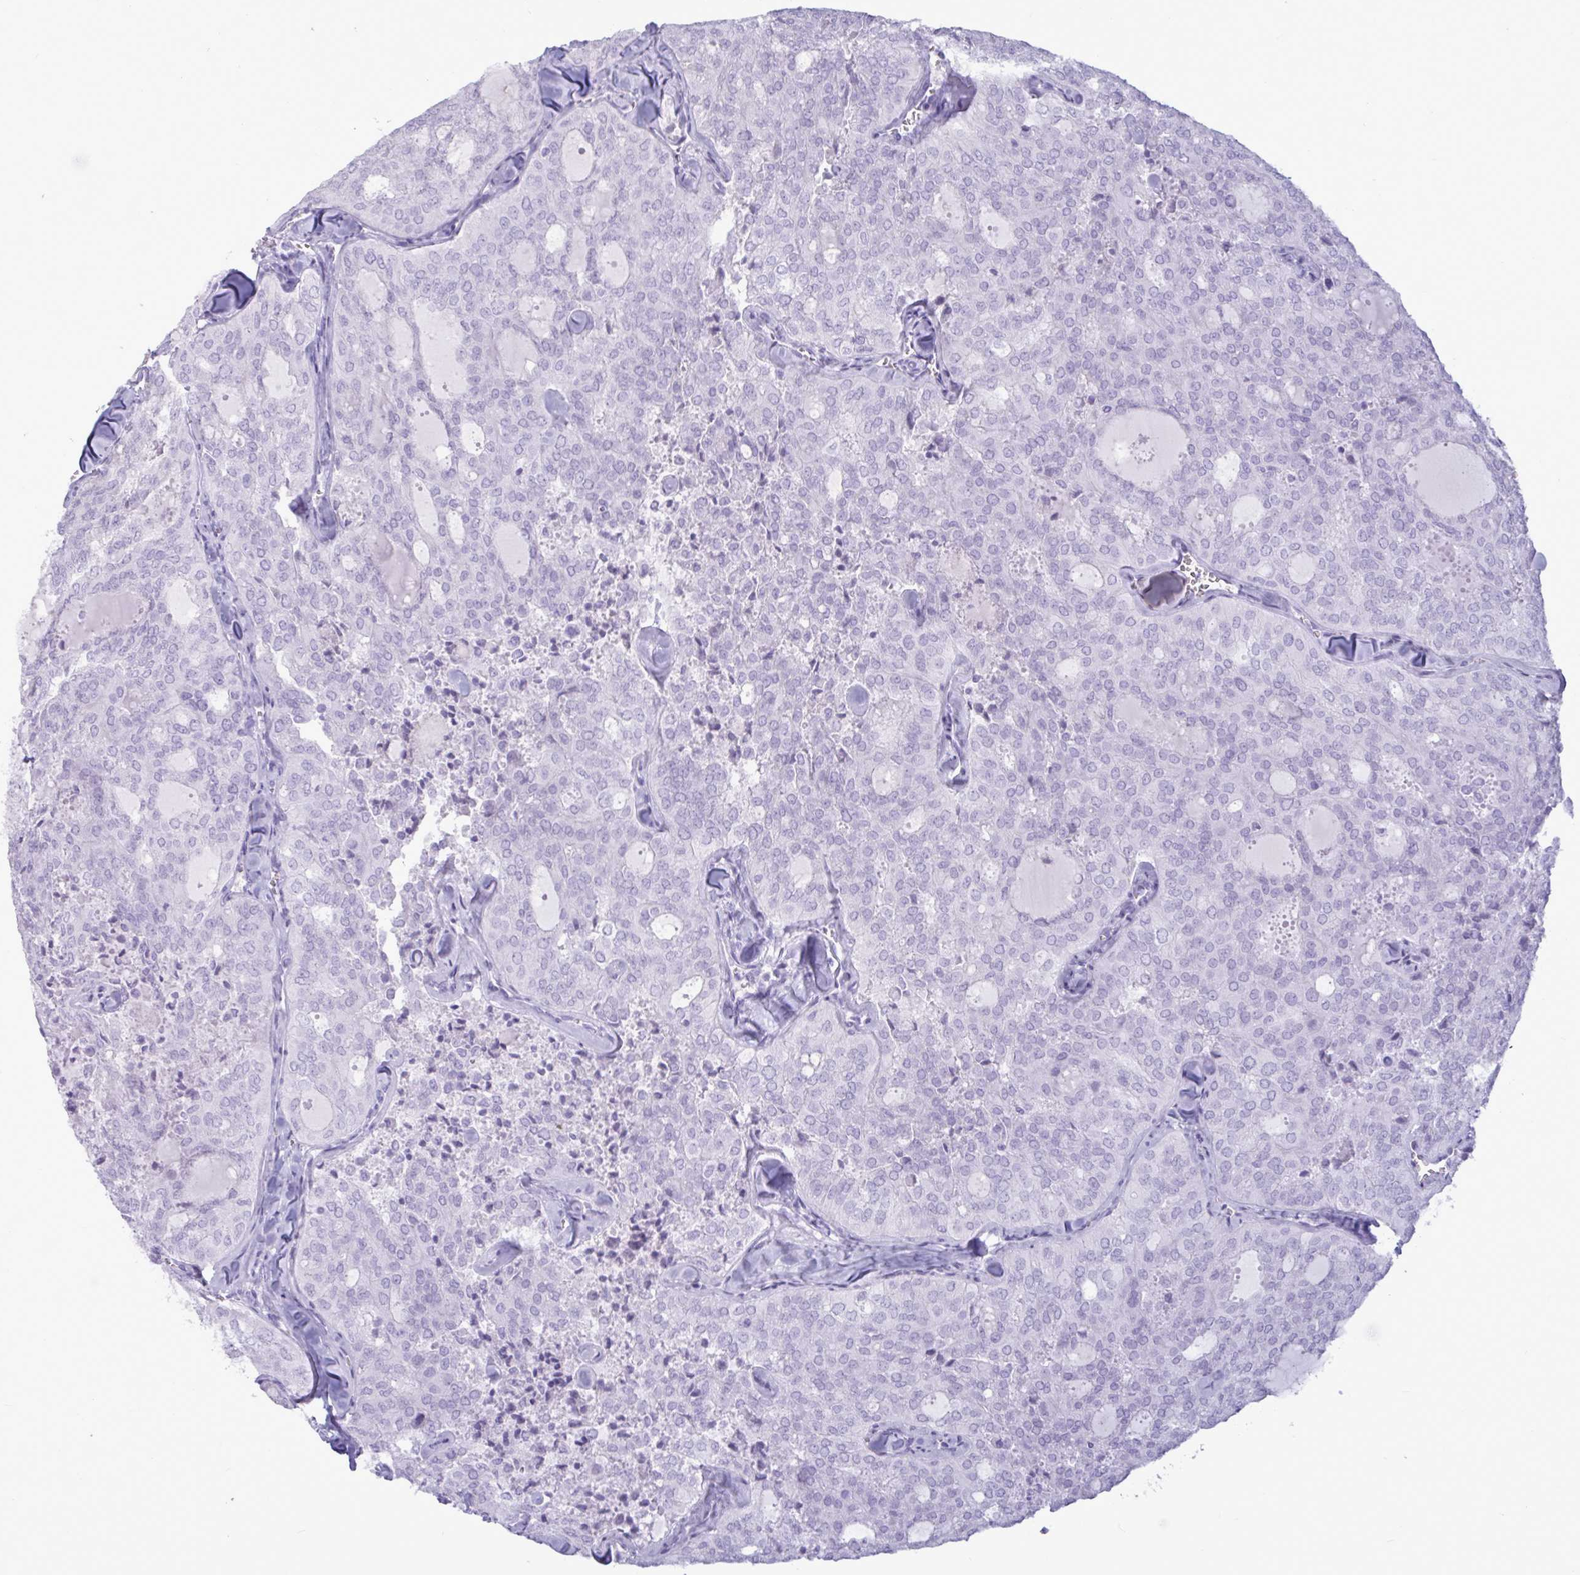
{"staining": {"intensity": "negative", "quantity": "none", "location": "none"}, "tissue": "thyroid cancer", "cell_type": "Tumor cells", "image_type": "cancer", "snomed": [{"axis": "morphology", "description": "Follicular adenoma carcinoma, NOS"}, {"axis": "topography", "description": "Thyroid gland"}], "caption": "A high-resolution photomicrograph shows immunohistochemistry (IHC) staining of thyroid follicular adenoma carcinoma, which reveals no significant positivity in tumor cells. Nuclei are stained in blue.", "gene": "BBS10", "patient": {"sex": "male", "age": 75}}